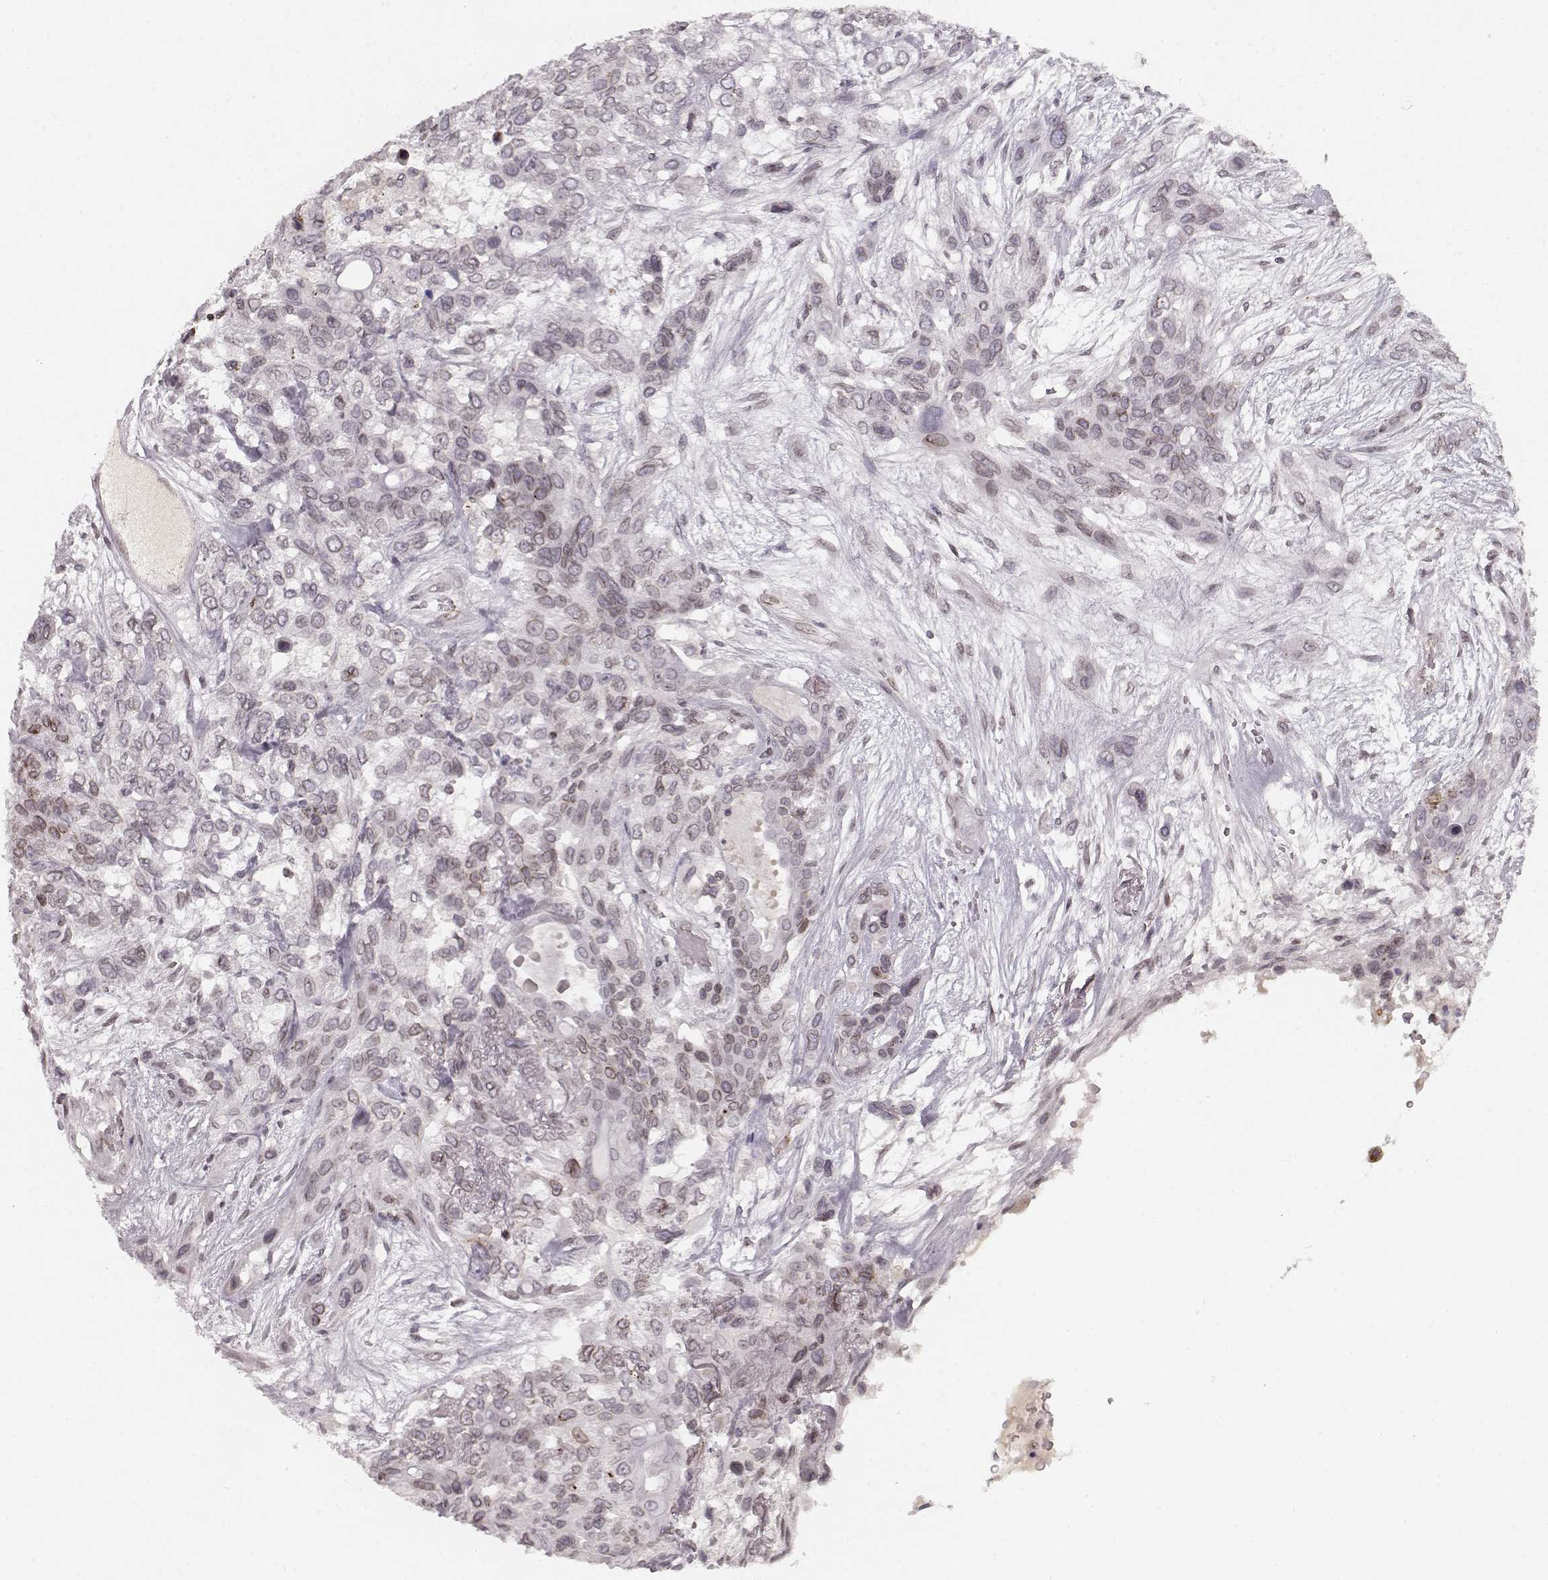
{"staining": {"intensity": "weak", "quantity": "25%-75%", "location": "cytoplasmic/membranous,nuclear"}, "tissue": "lung cancer", "cell_type": "Tumor cells", "image_type": "cancer", "snomed": [{"axis": "morphology", "description": "Squamous cell carcinoma, NOS"}, {"axis": "topography", "description": "Lung"}], "caption": "Squamous cell carcinoma (lung) stained with DAB IHC shows low levels of weak cytoplasmic/membranous and nuclear positivity in approximately 25%-75% of tumor cells.", "gene": "DCAF12", "patient": {"sex": "female", "age": 70}}